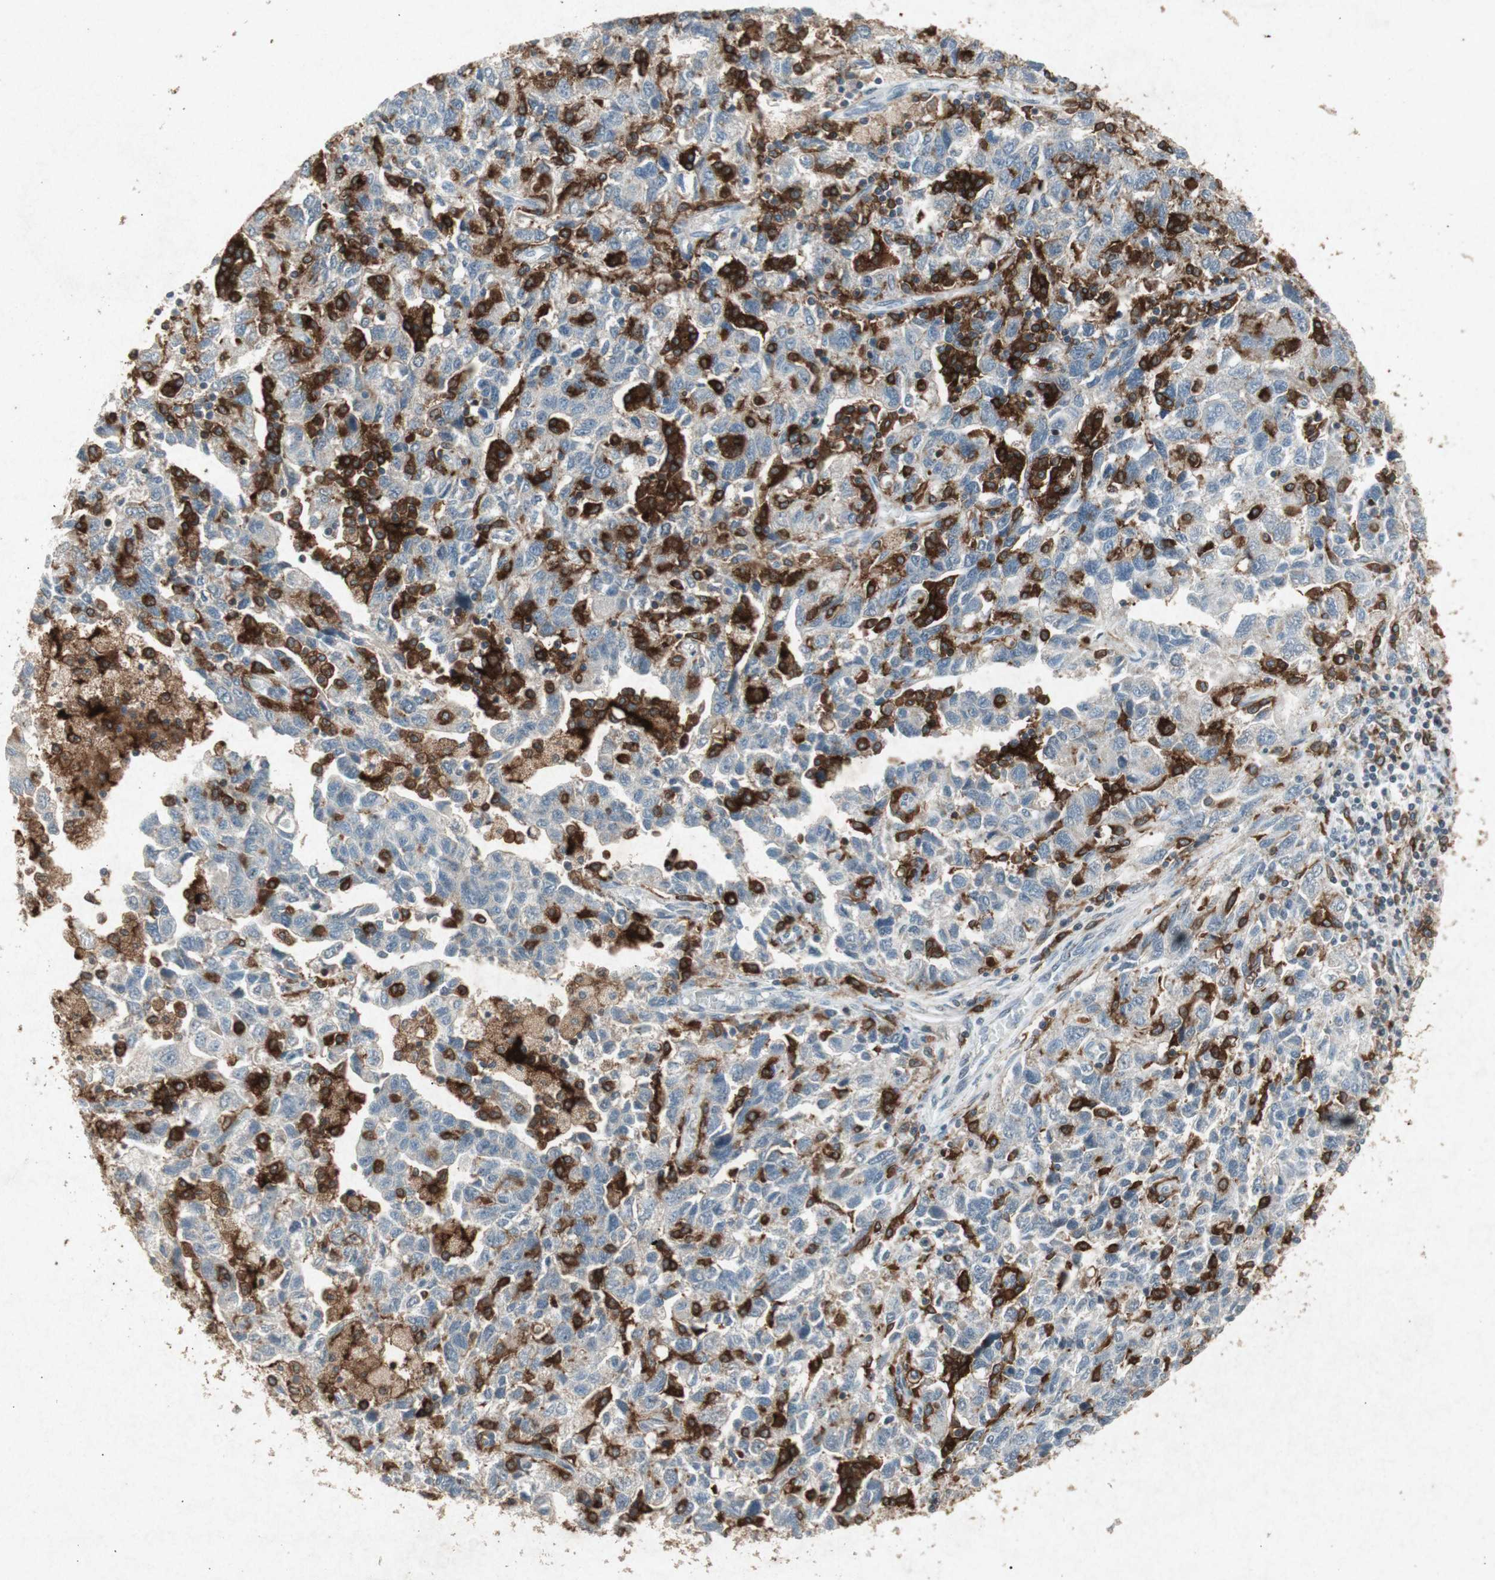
{"staining": {"intensity": "negative", "quantity": "none", "location": "none"}, "tissue": "ovarian cancer", "cell_type": "Tumor cells", "image_type": "cancer", "snomed": [{"axis": "morphology", "description": "Carcinoma, NOS"}, {"axis": "morphology", "description": "Cystadenocarcinoma, serous, NOS"}, {"axis": "topography", "description": "Ovary"}], "caption": "This is a photomicrograph of immunohistochemistry (IHC) staining of ovarian carcinoma, which shows no staining in tumor cells.", "gene": "TYROBP", "patient": {"sex": "female", "age": 69}}